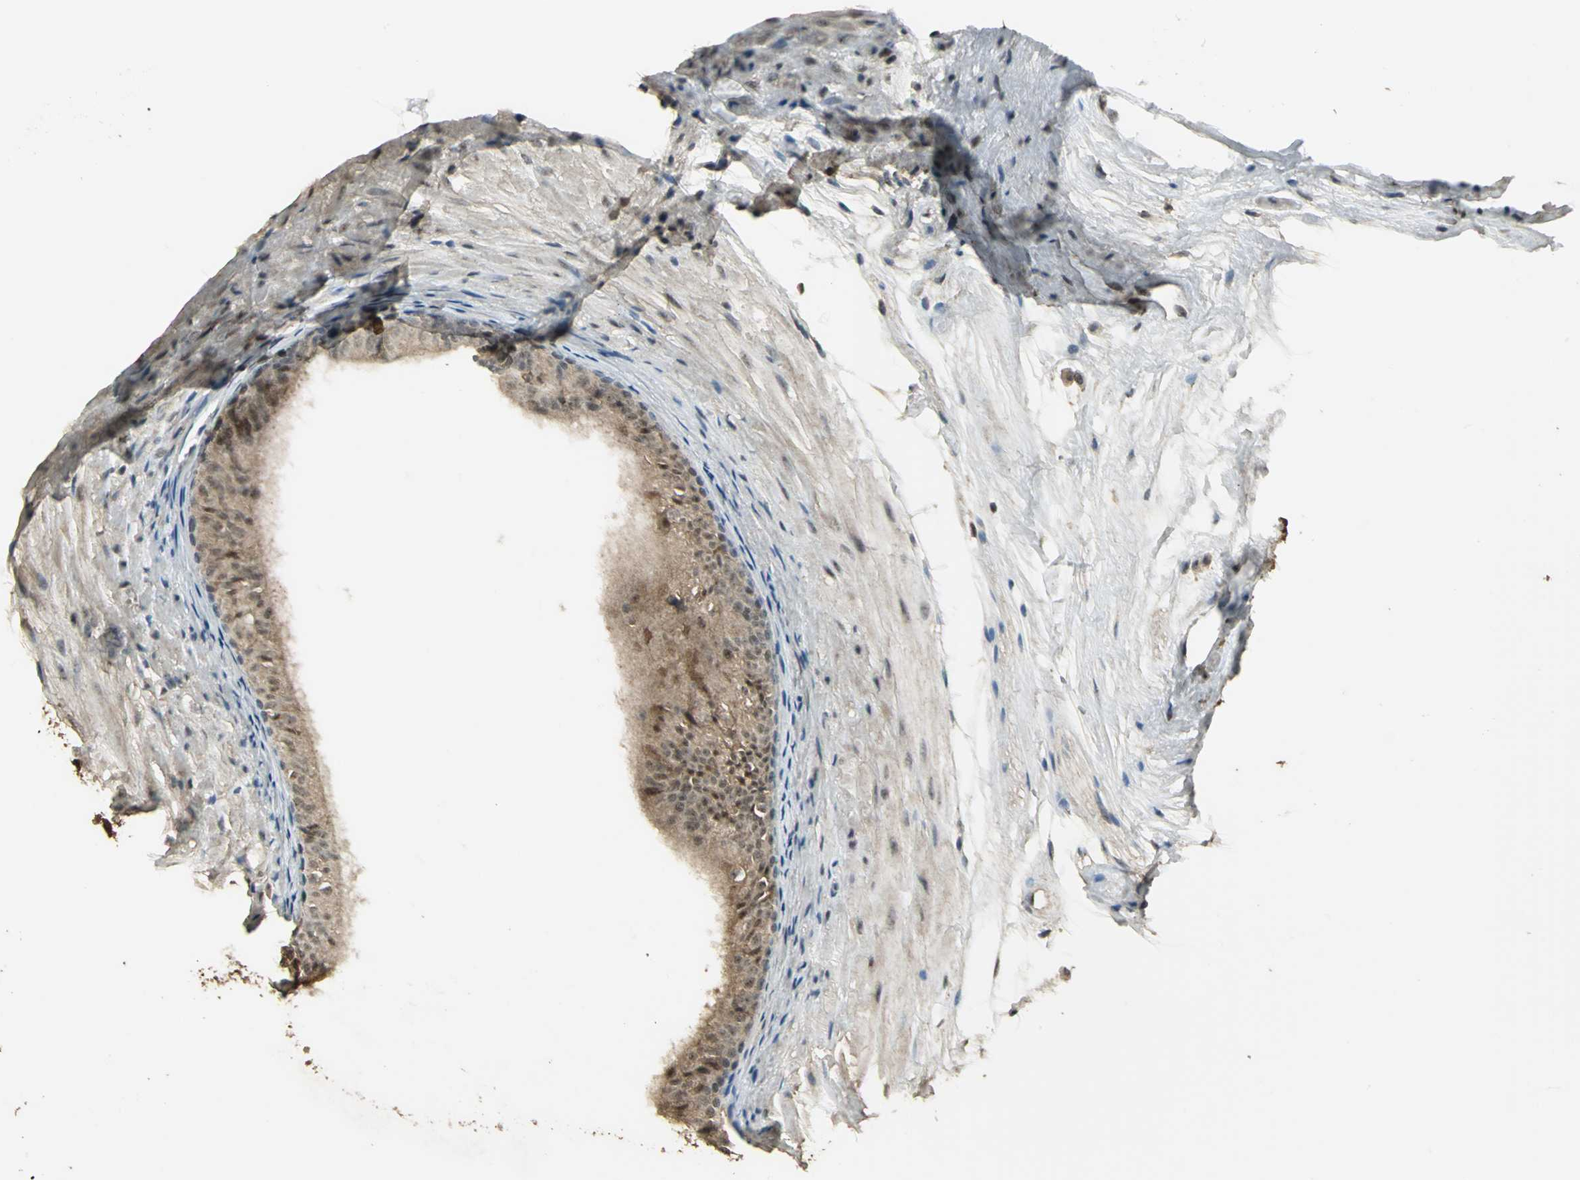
{"staining": {"intensity": "strong", "quantity": ">75%", "location": "cytoplasmic/membranous"}, "tissue": "epididymis", "cell_type": "Glandular cells", "image_type": "normal", "snomed": [{"axis": "morphology", "description": "Normal tissue, NOS"}, {"axis": "morphology", "description": "Atrophy, NOS"}, {"axis": "topography", "description": "Testis"}, {"axis": "topography", "description": "Epididymis"}], "caption": "Brown immunohistochemical staining in normal human epididymis reveals strong cytoplasmic/membranous staining in about >75% of glandular cells. (Stains: DAB (3,3'-diaminobenzidine) in brown, nuclei in blue, Microscopy: brightfield microscopy at high magnification).", "gene": "UCHL5", "patient": {"sex": "male", "age": 18}}